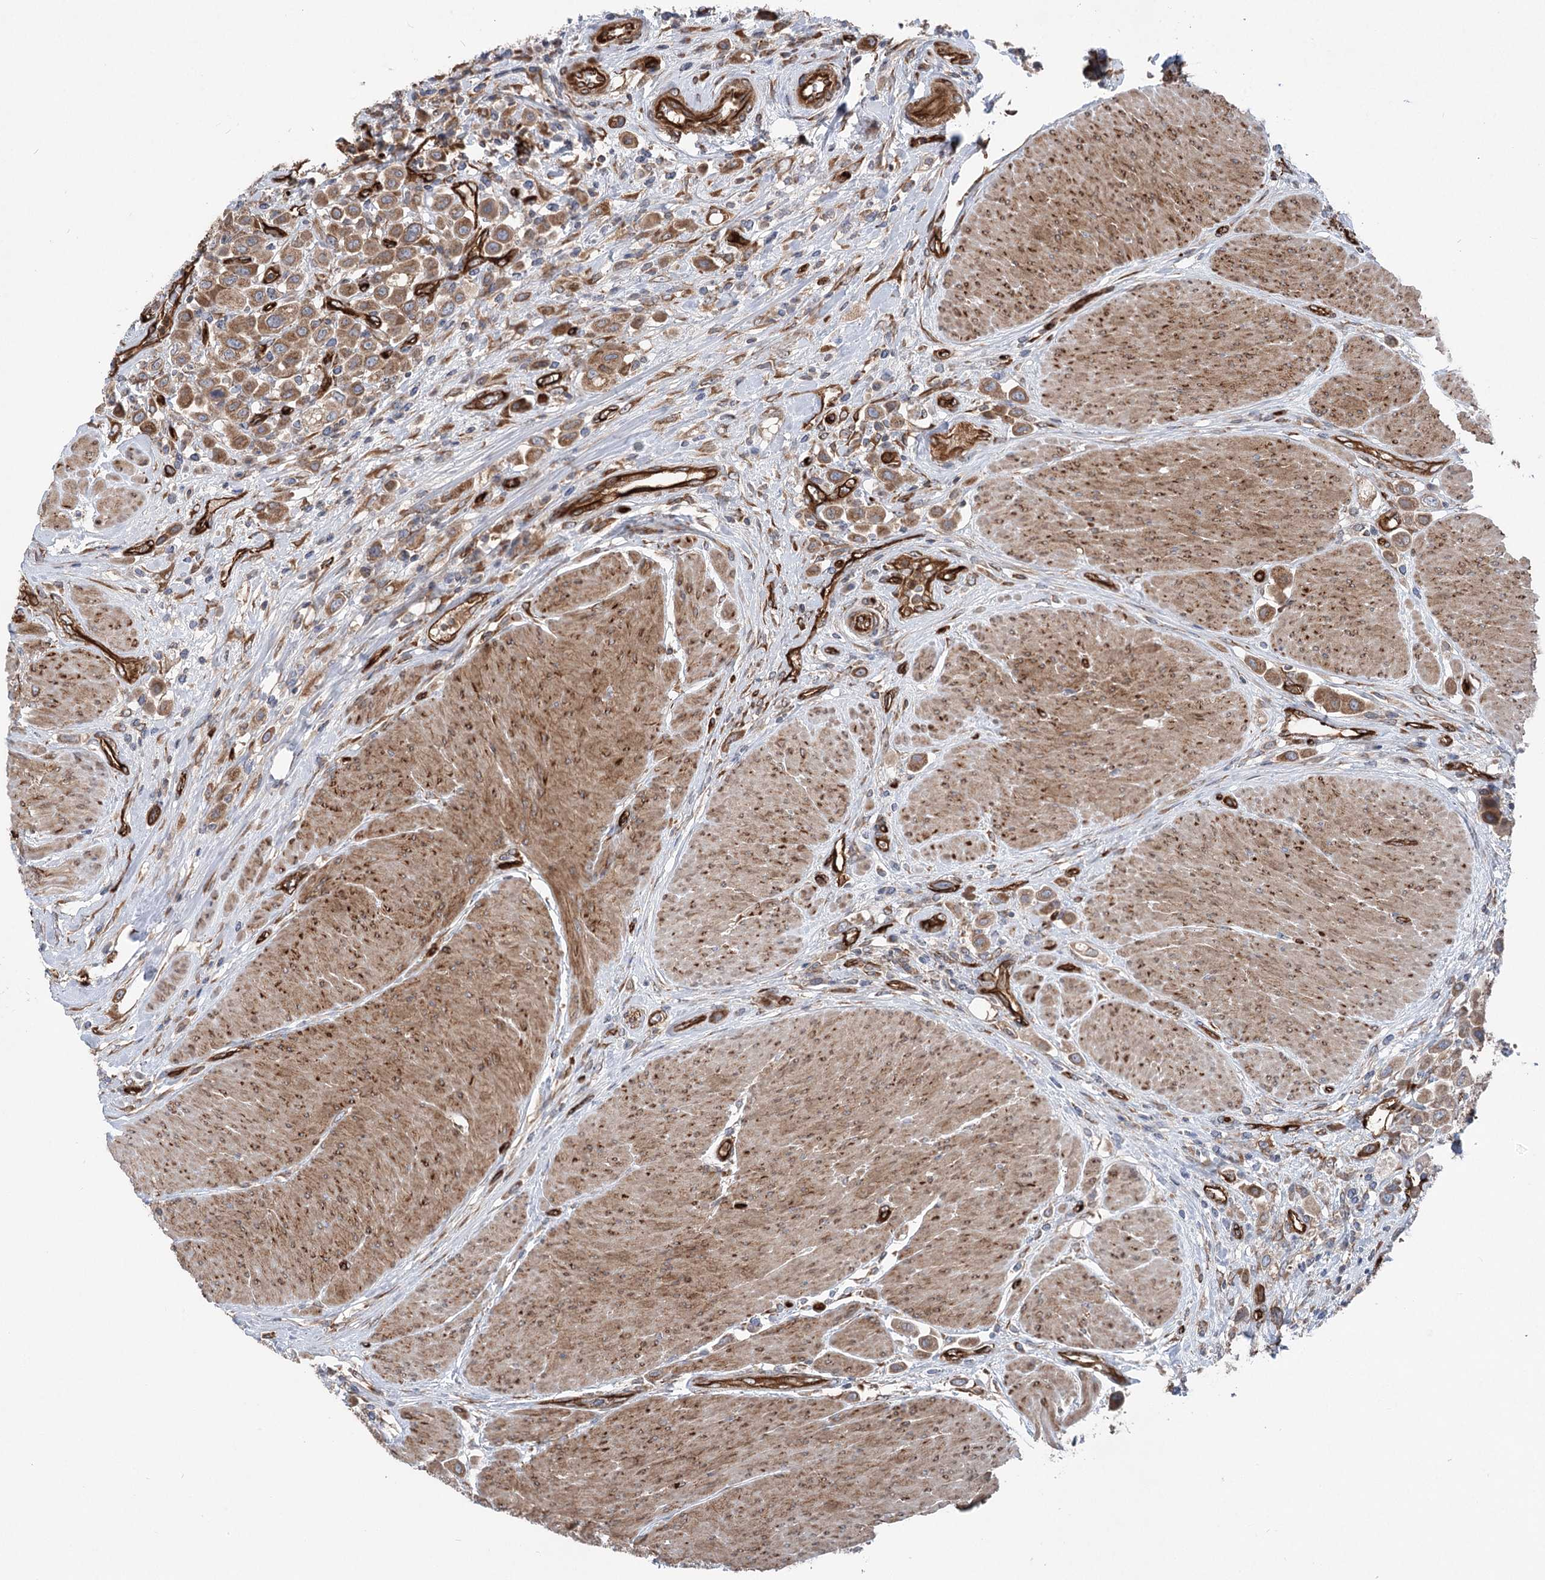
{"staining": {"intensity": "moderate", "quantity": ">75%", "location": "cytoplasmic/membranous"}, "tissue": "urothelial cancer", "cell_type": "Tumor cells", "image_type": "cancer", "snomed": [{"axis": "morphology", "description": "Urothelial carcinoma, High grade"}, {"axis": "topography", "description": "Urinary bladder"}], "caption": "The photomicrograph demonstrates a brown stain indicating the presence of a protein in the cytoplasmic/membranous of tumor cells in urothelial cancer. (brown staining indicates protein expression, while blue staining denotes nuclei).", "gene": "MTPAP", "patient": {"sex": "male", "age": 50}}